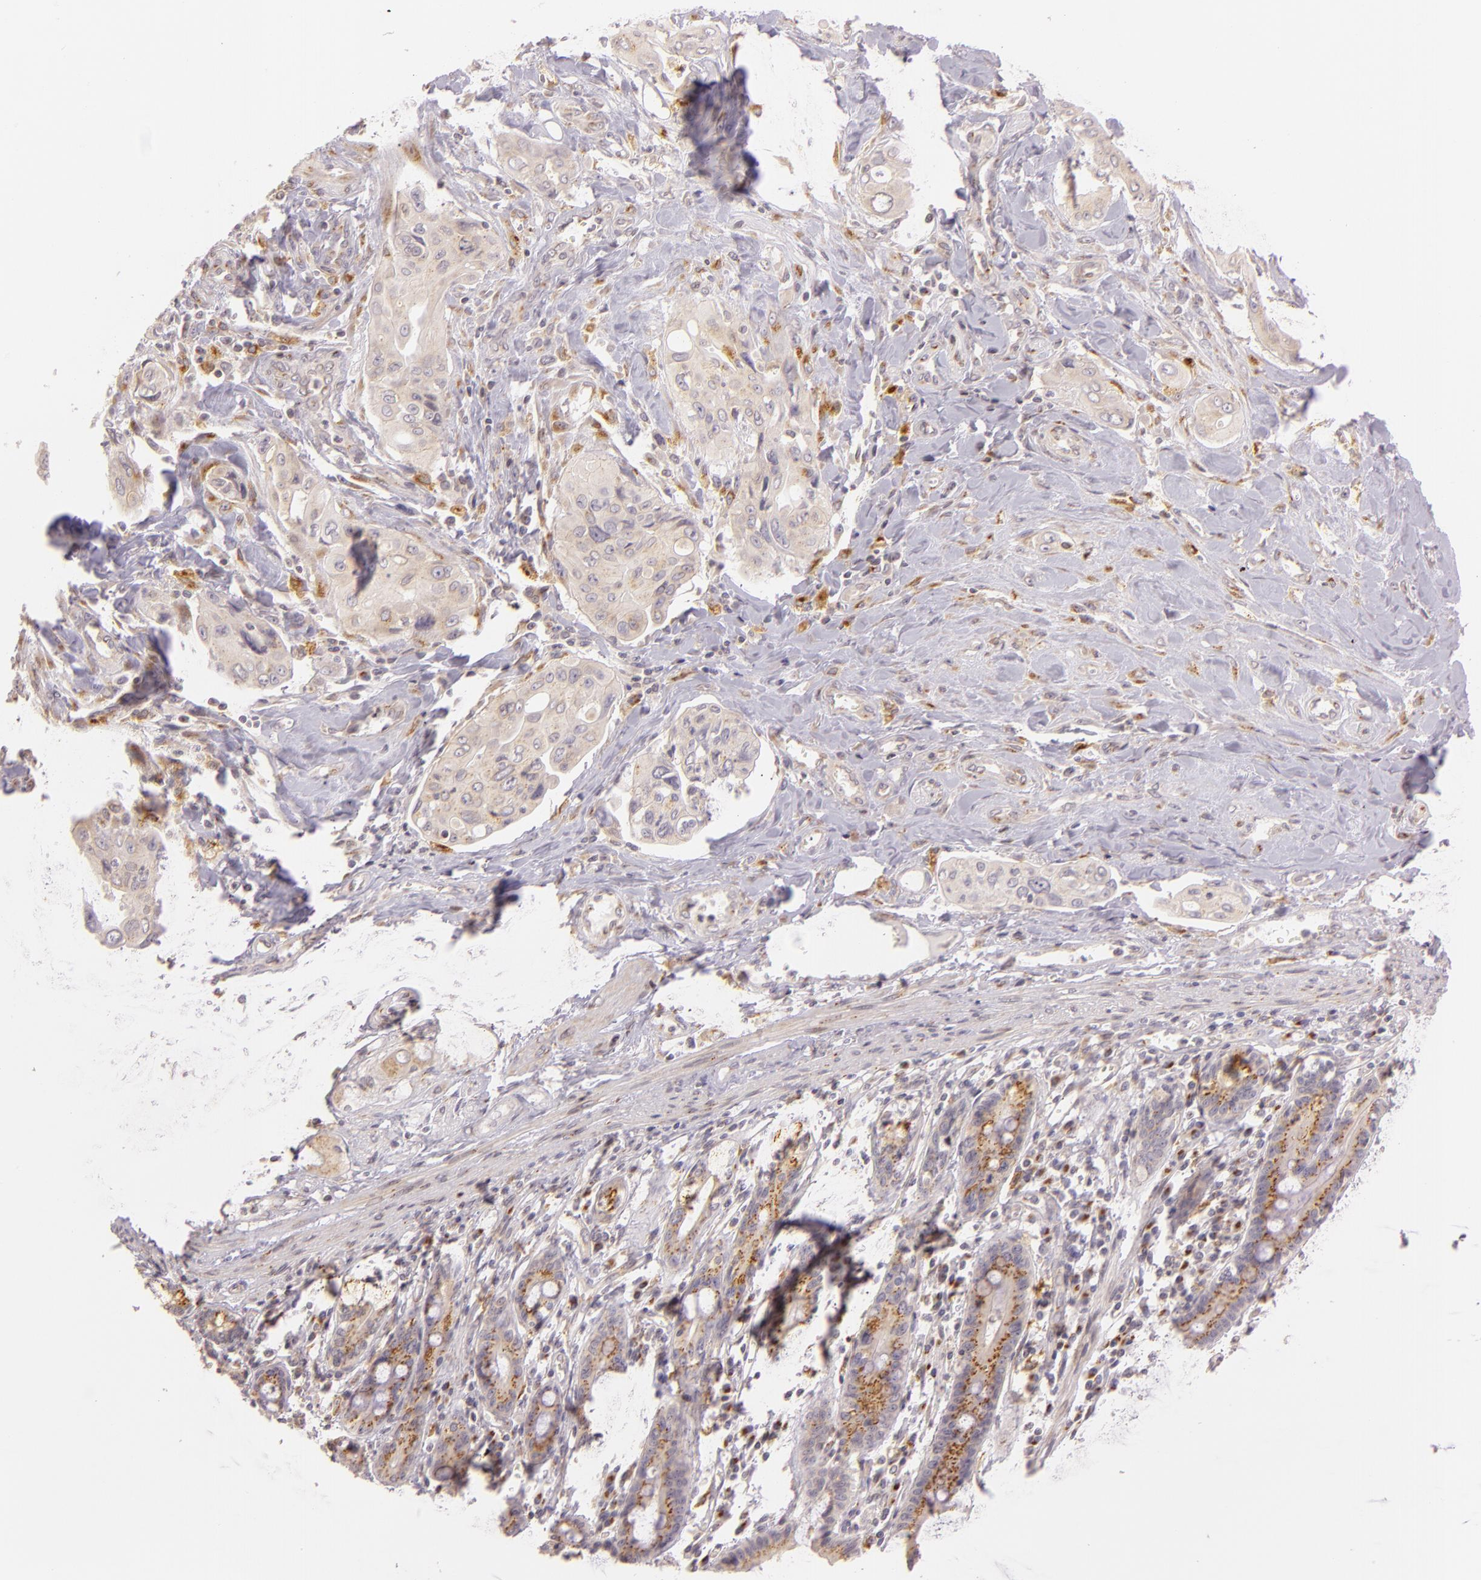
{"staining": {"intensity": "weak", "quantity": ">75%", "location": "cytoplasmic/membranous"}, "tissue": "pancreatic cancer", "cell_type": "Tumor cells", "image_type": "cancer", "snomed": [{"axis": "morphology", "description": "Adenocarcinoma, NOS"}, {"axis": "topography", "description": "Pancreas"}], "caption": "DAB (3,3'-diaminobenzidine) immunohistochemical staining of adenocarcinoma (pancreatic) shows weak cytoplasmic/membranous protein positivity in about >75% of tumor cells.", "gene": "LGMN", "patient": {"sex": "male", "age": 77}}